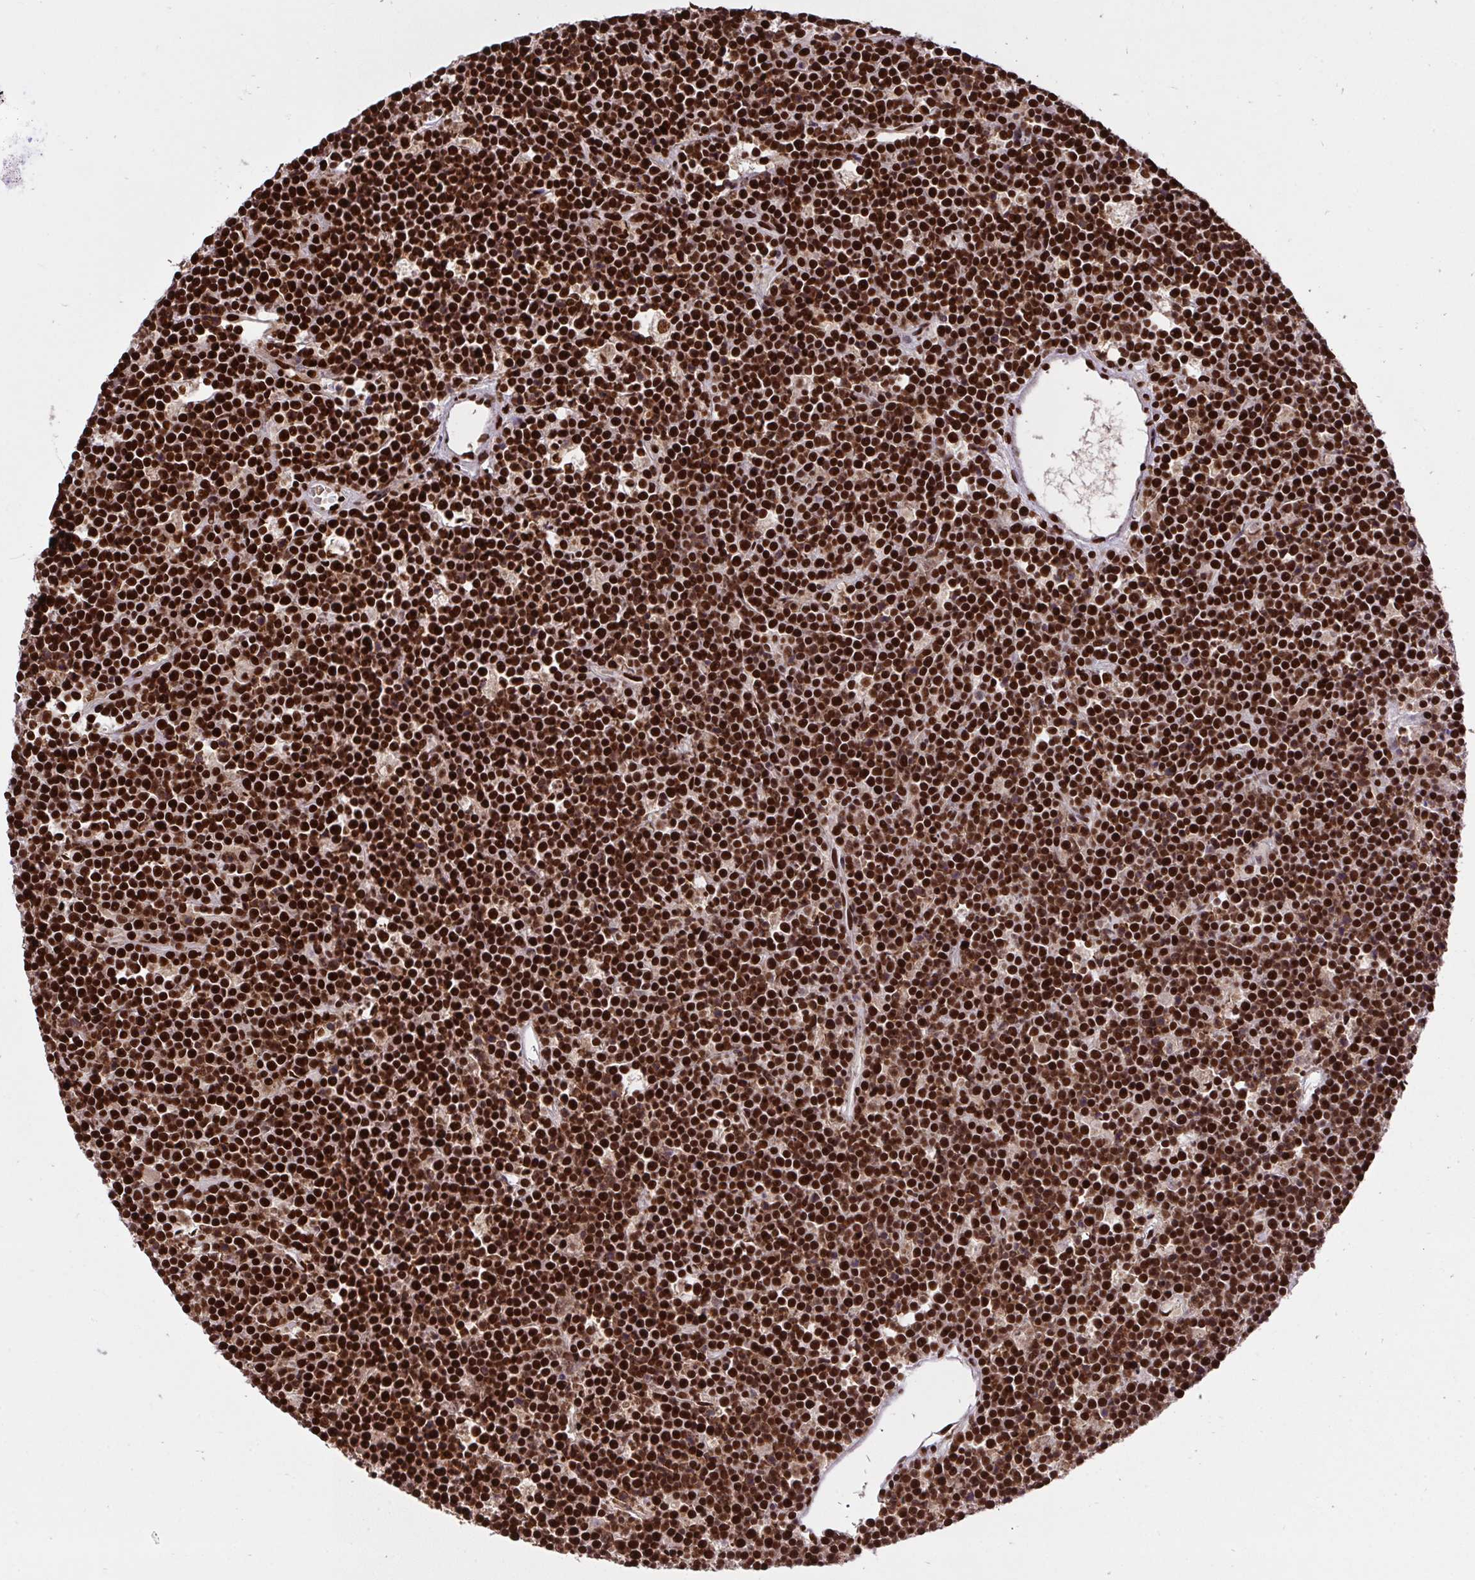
{"staining": {"intensity": "strong", "quantity": ">75%", "location": "cytoplasmic/membranous,nuclear"}, "tissue": "lymphoma", "cell_type": "Tumor cells", "image_type": "cancer", "snomed": [{"axis": "morphology", "description": "Malignant lymphoma, non-Hodgkin's type, High grade"}, {"axis": "topography", "description": "Ovary"}], "caption": "About >75% of tumor cells in high-grade malignant lymphoma, non-Hodgkin's type show strong cytoplasmic/membranous and nuclear protein staining as visualized by brown immunohistochemical staining.", "gene": "HNRNPL", "patient": {"sex": "female", "age": 56}}